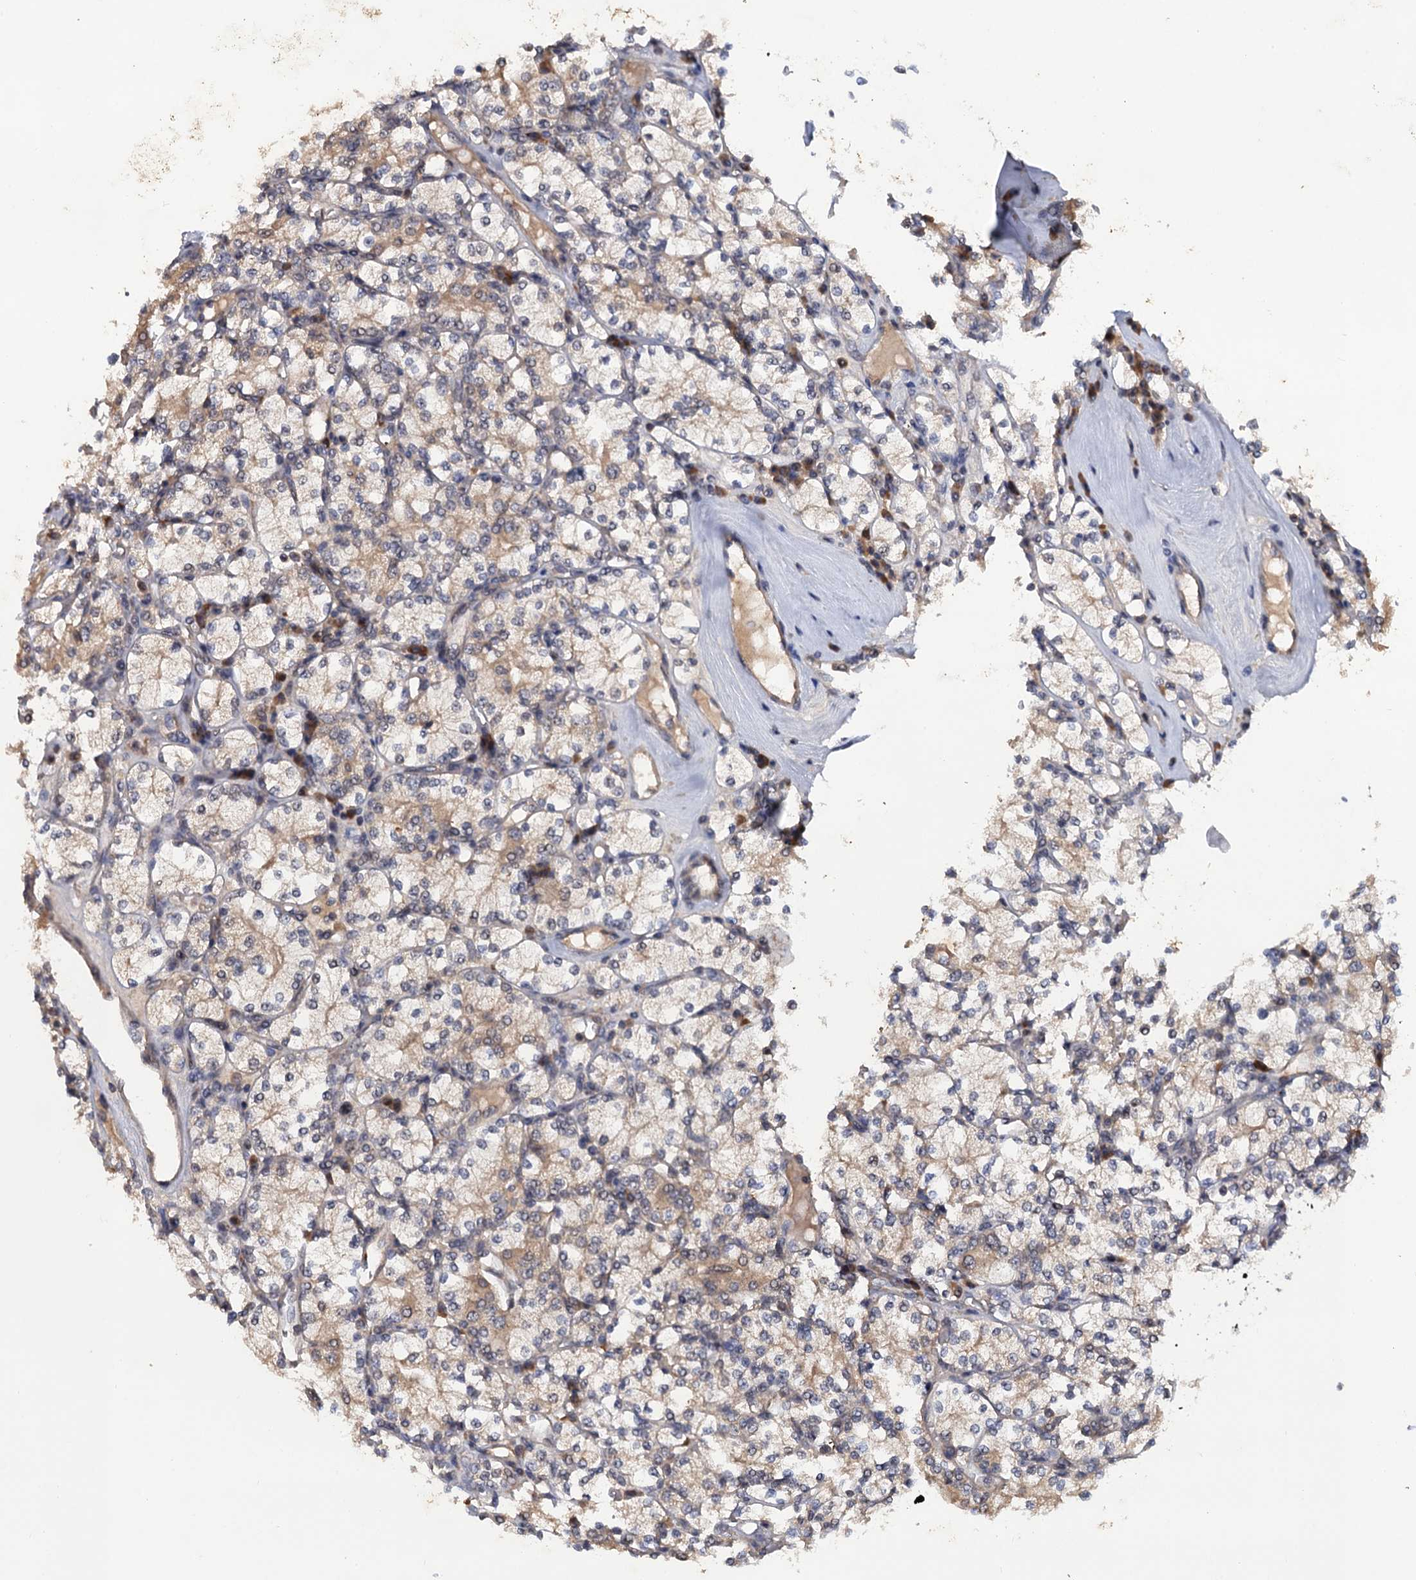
{"staining": {"intensity": "weak", "quantity": "25%-75%", "location": "cytoplasmic/membranous"}, "tissue": "renal cancer", "cell_type": "Tumor cells", "image_type": "cancer", "snomed": [{"axis": "morphology", "description": "Adenocarcinoma, NOS"}, {"axis": "topography", "description": "Kidney"}], "caption": "IHC photomicrograph of neoplastic tissue: human renal cancer stained using IHC reveals low levels of weak protein expression localized specifically in the cytoplasmic/membranous of tumor cells, appearing as a cytoplasmic/membranous brown color.", "gene": "LRRC63", "patient": {"sex": "male", "age": 77}}